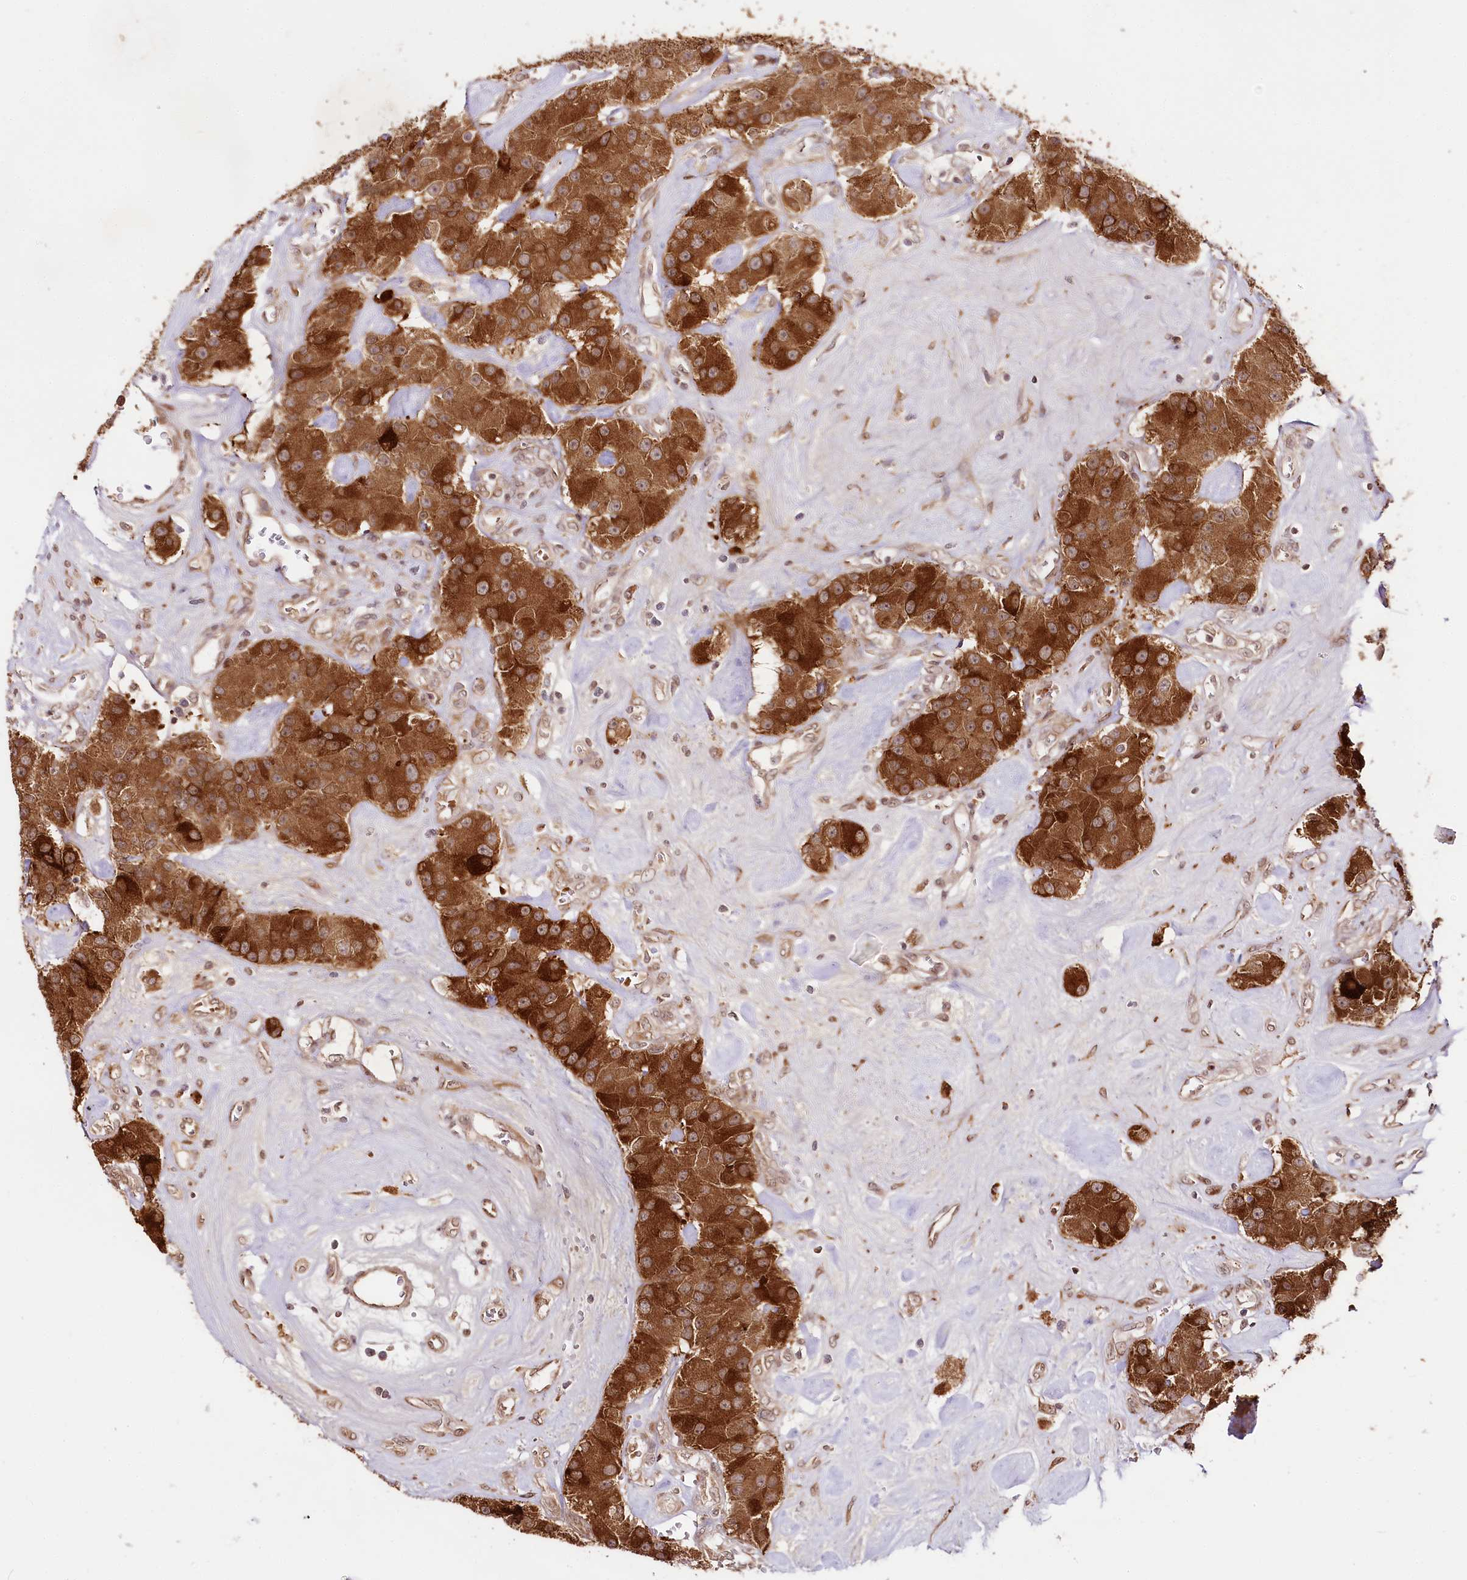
{"staining": {"intensity": "strong", "quantity": ">75%", "location": "cytoplasmic/membranous"}, "tissue": "carcinoid", "cell_type": "Tumor cells", "image_type": "cancer", "snomed": [{"axis": "morphology", "description": "Carcinoid, malignant, NOS"}, {"axis": "topography", "description": "Pancreas"}], "caption": "Carcinoid stained with IHC displays strong cytoplasmic/membranous positivity in about >75% of tumor cells.", "gene": "ENSG00000144785", "patient": {"sex": "male", "age": 41}}